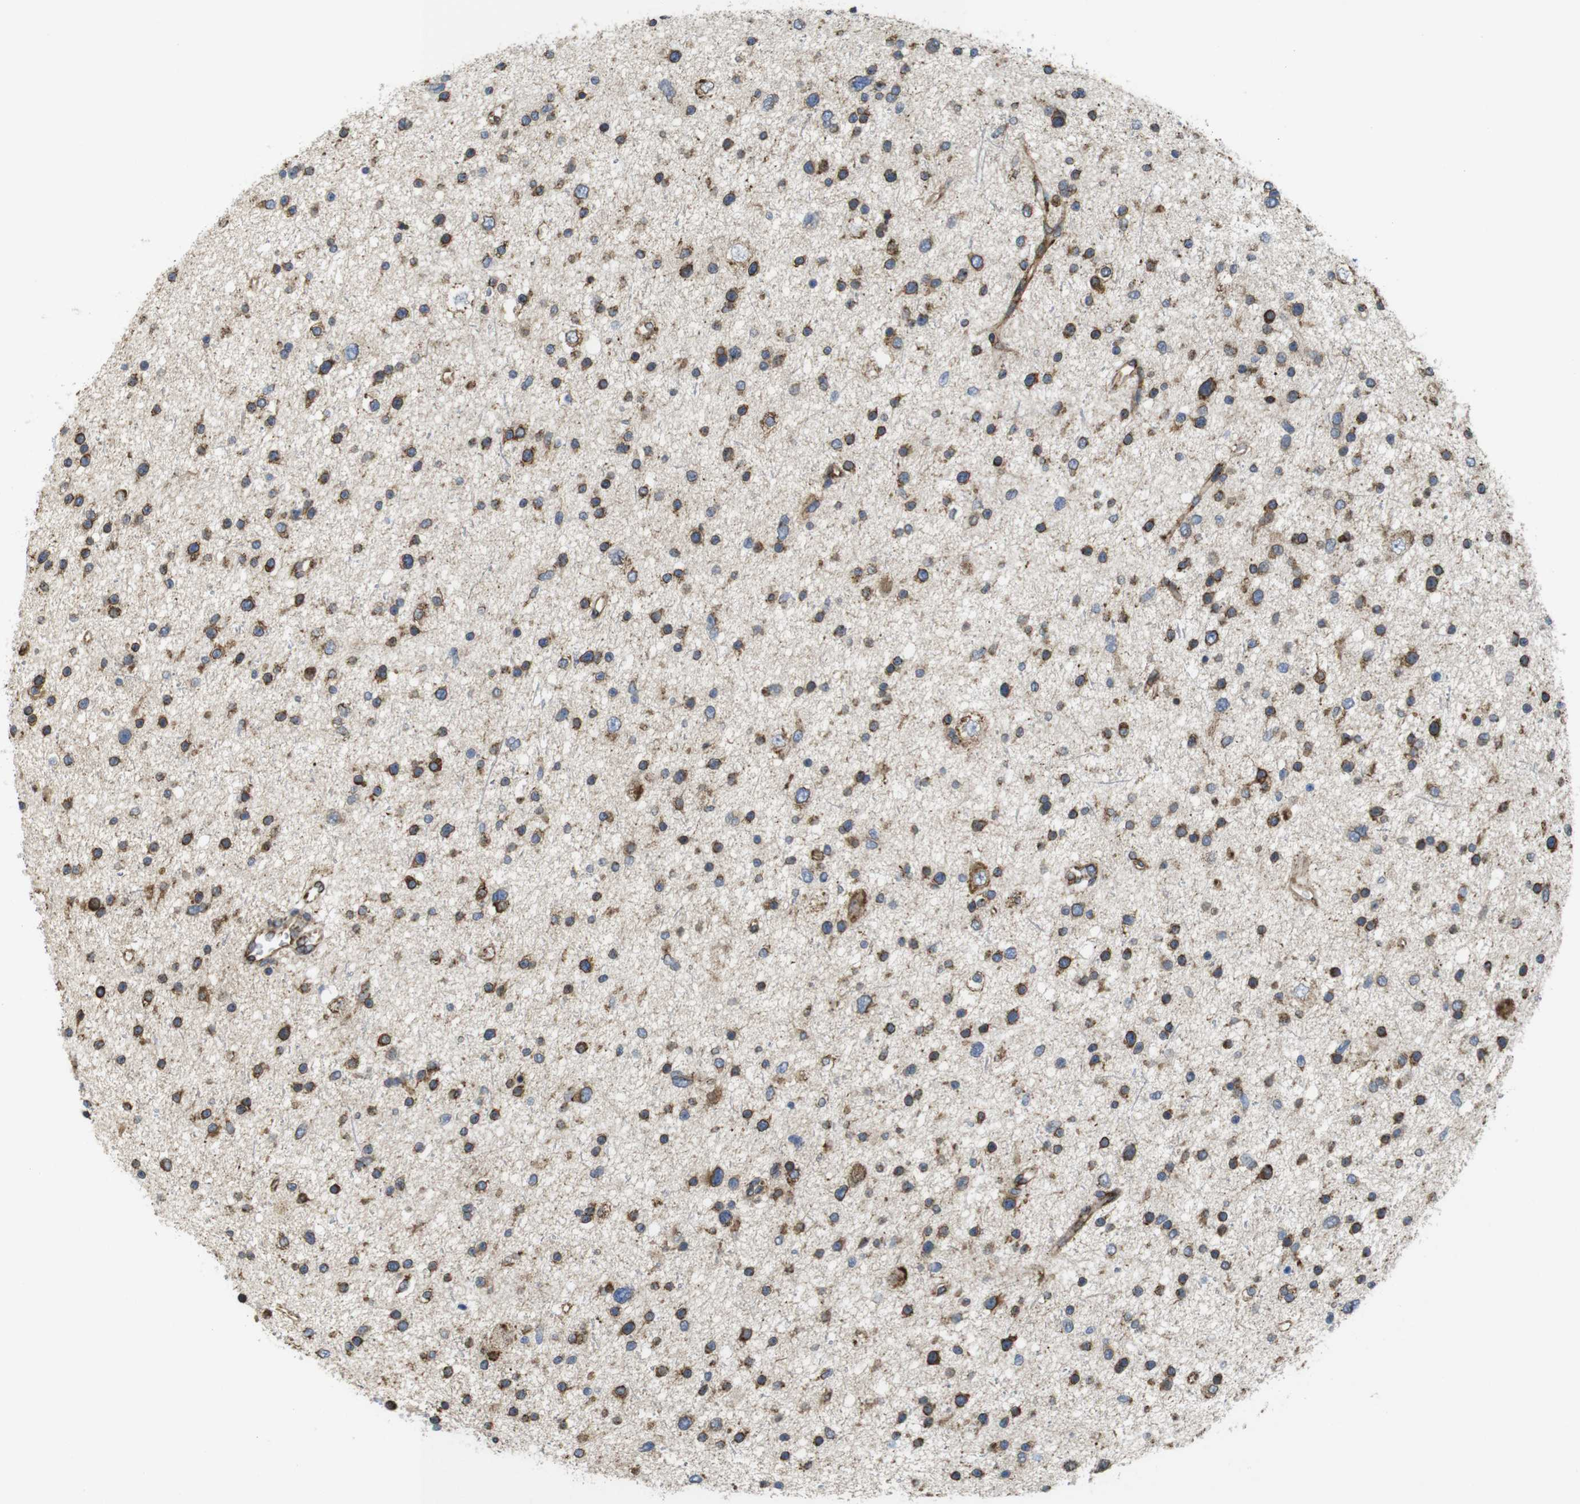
{"staining": {"intensity": "moderate", "quantity": ">75%", "location": "cytoplasmic/membranous"}, "tissue": "glioma", "cell_type": "Tumor cells", "image_type": "cancer", "snomed": [{"axis": "morphology", "description": "Glioma, malignant, Low grade"}, {"axis": "topography", "description": "Brain"}], "caption": "Immunohistochemistry photomicrograph of human malignant low-grade glioma stained for a protein (brown), which shows medium levels of moderate cytoplasmic/membranous positivity in about >75% of tumor cells.", "gene": "PCNX2", "patient": {"sex": "female", "age": 37}}